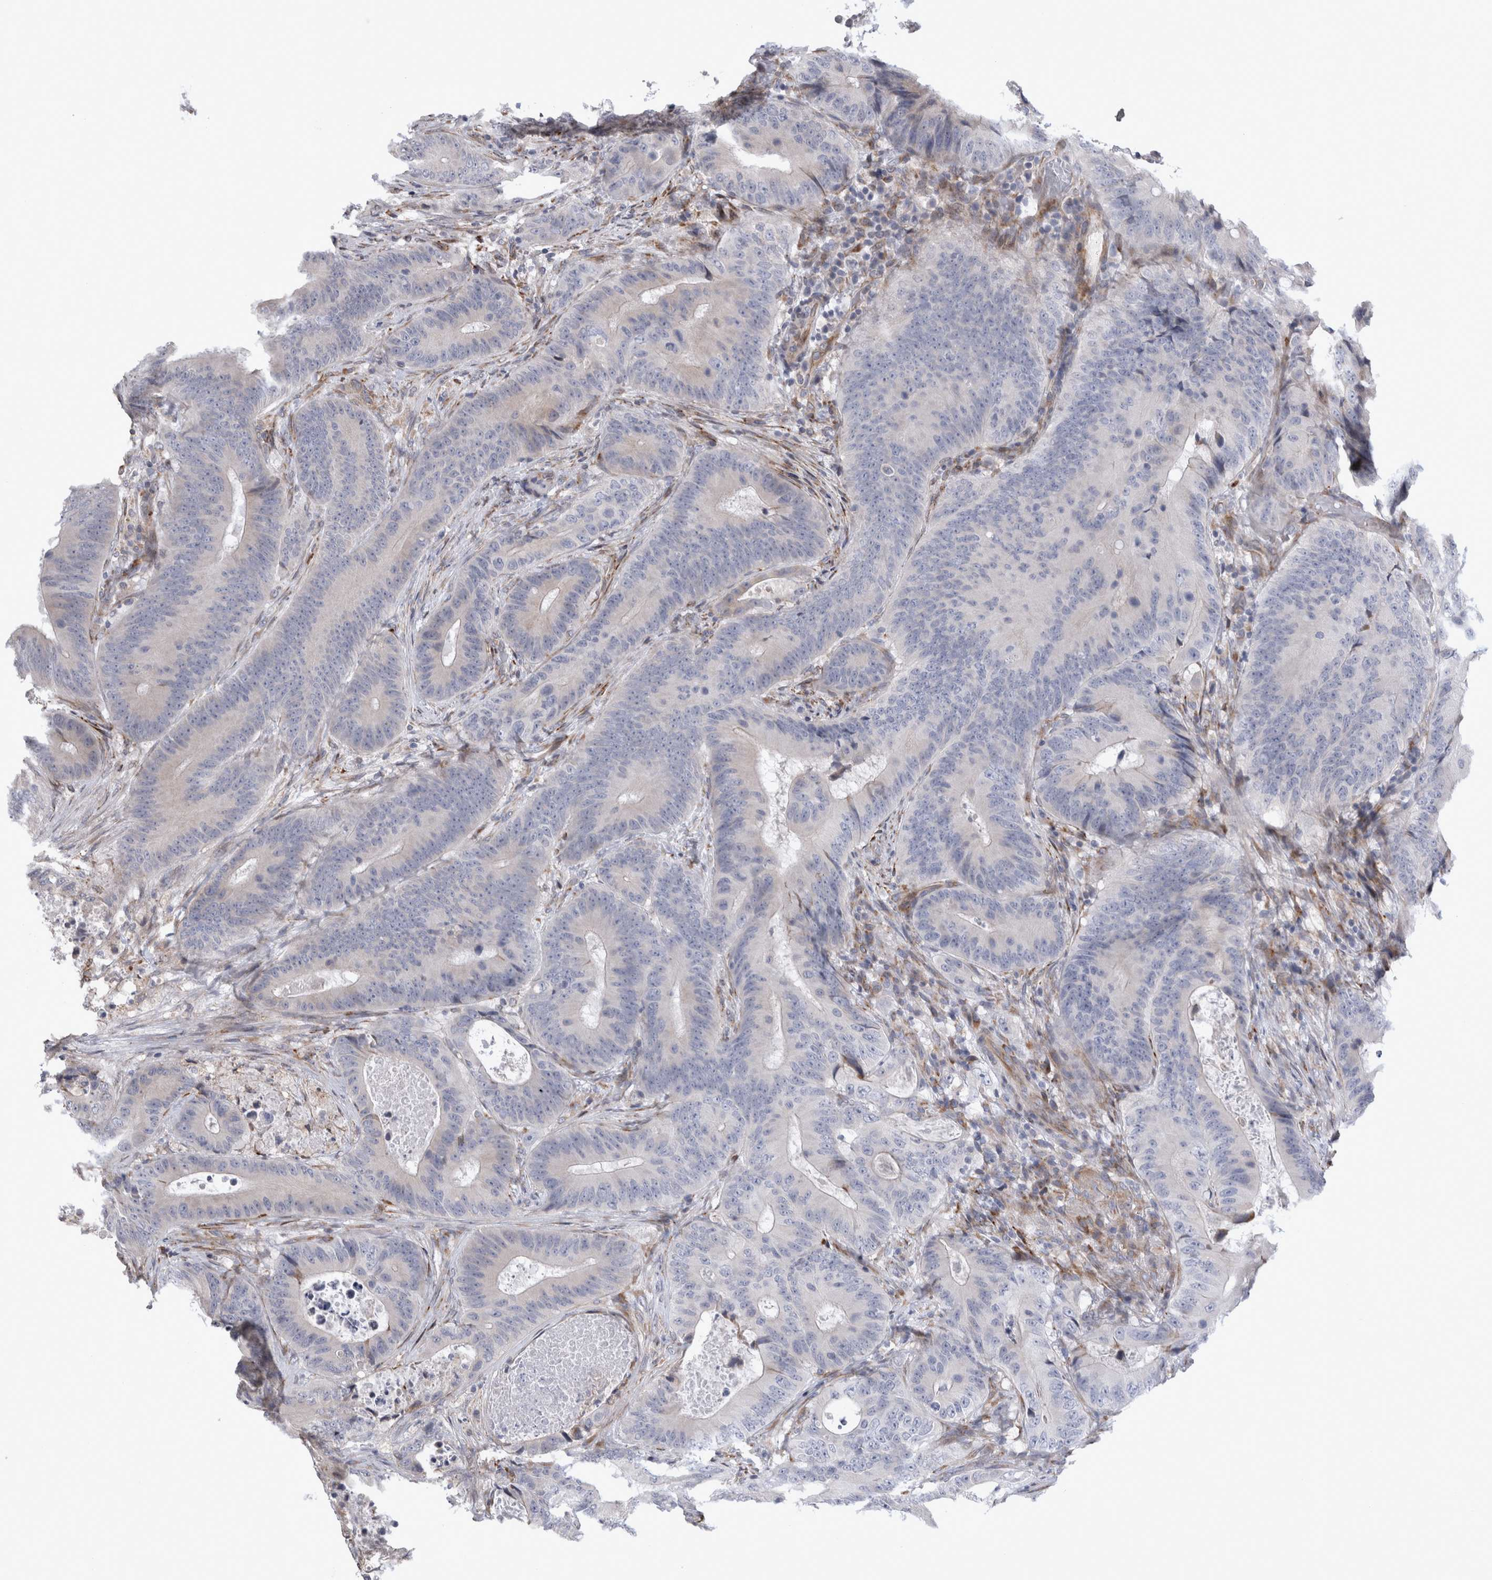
{"staining": {"intensity": "negative", "quantity": "none", "location": "none"}, "tissue": "colorectal cancer", "cell_type": "Tumor cells", "image_type": "cancer", "snomed": [{"axis": "morphology", "description": "Adenocarcinoma, NOS"}, {"axis": "topography", "description": "Colon"}], "caption": "An image of human colorectal adenocarcinoma is negative for staining in tumor cells.", "gene": "TRMT9B", "patient": {"sex": "male", "age": 83}}